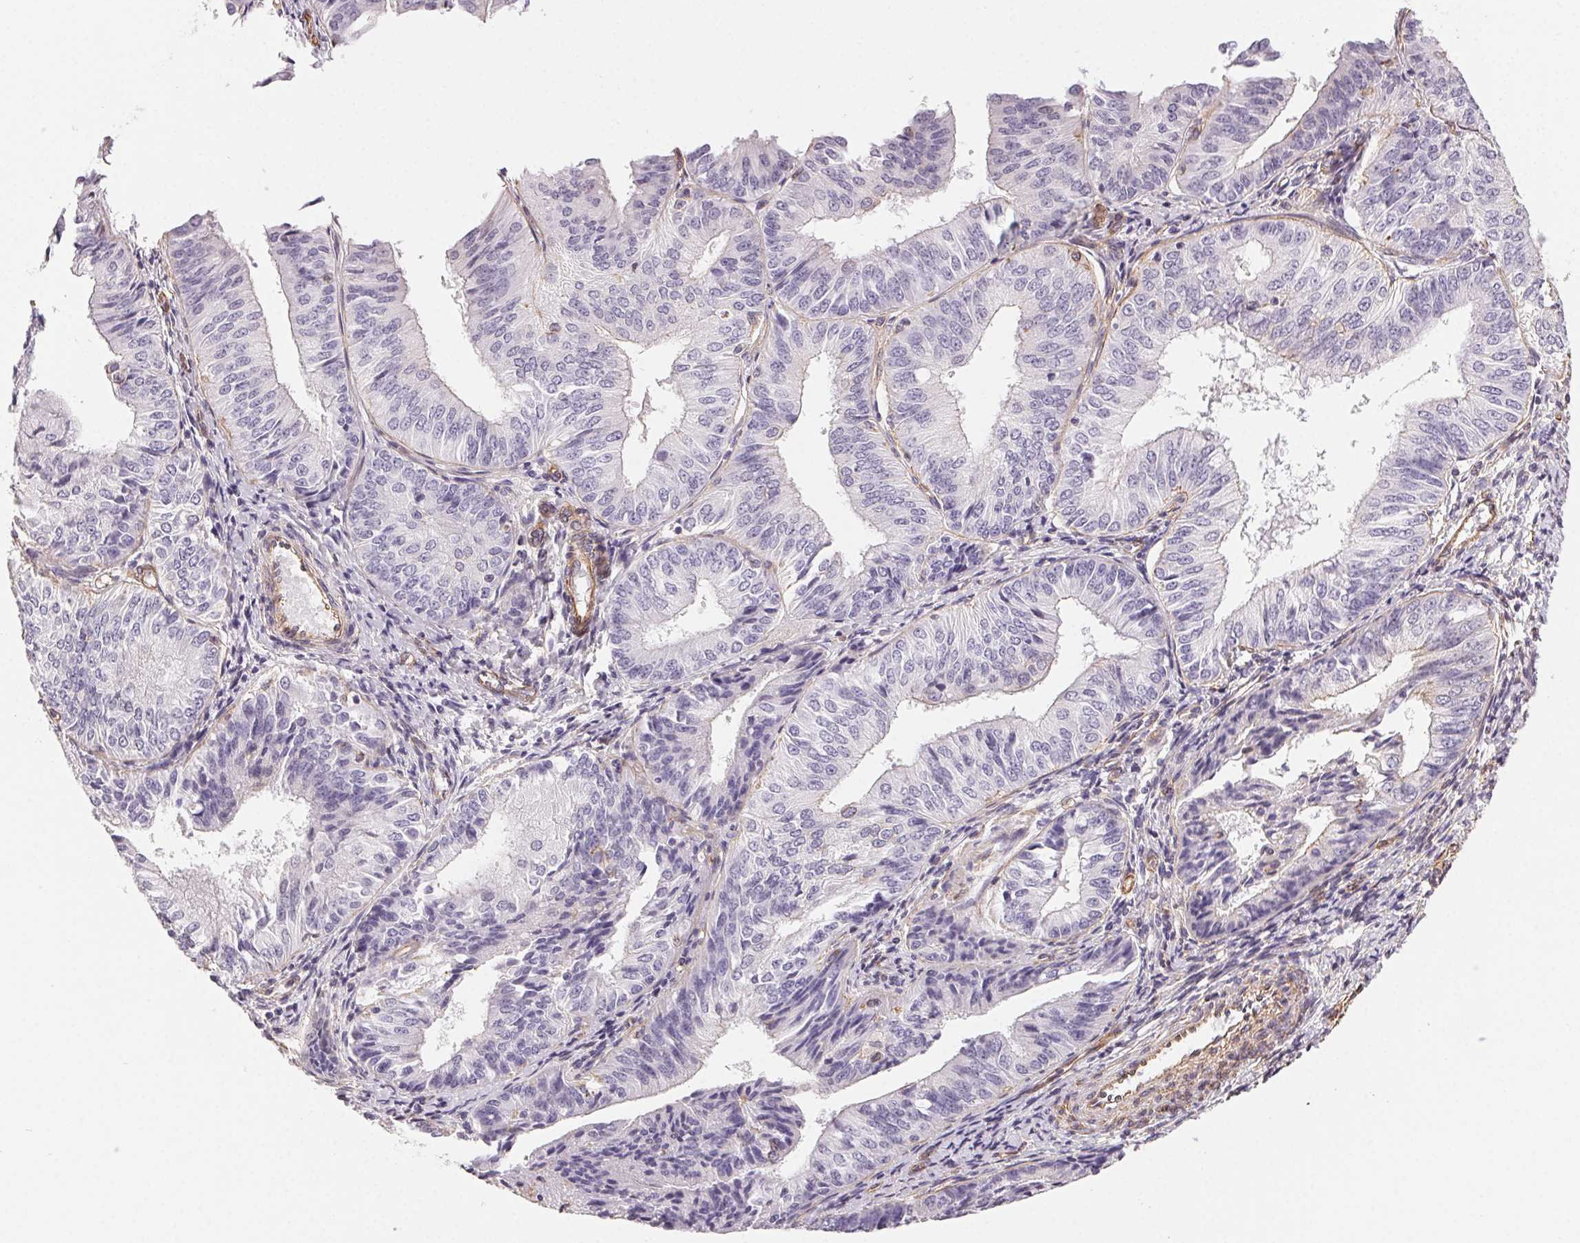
{"staining": {"intensity": "negative", "quantity": "none", "location": "none"}, "tissue": "endometrial cancer", "cell_type": "Tumor cells", "image_type": "cancer", "snomed": [{"axis": "morphology", "description": "Adenocarcinoma, NOS"}, {"axis": "topography", "description": "Endometrium"}], "caption": "The image displays no significant positivity in tumor cells of adenocarcinoma (endometrial).", "gene": "PLA2G4F", "patient": {"sex": "female", "age": 58}}